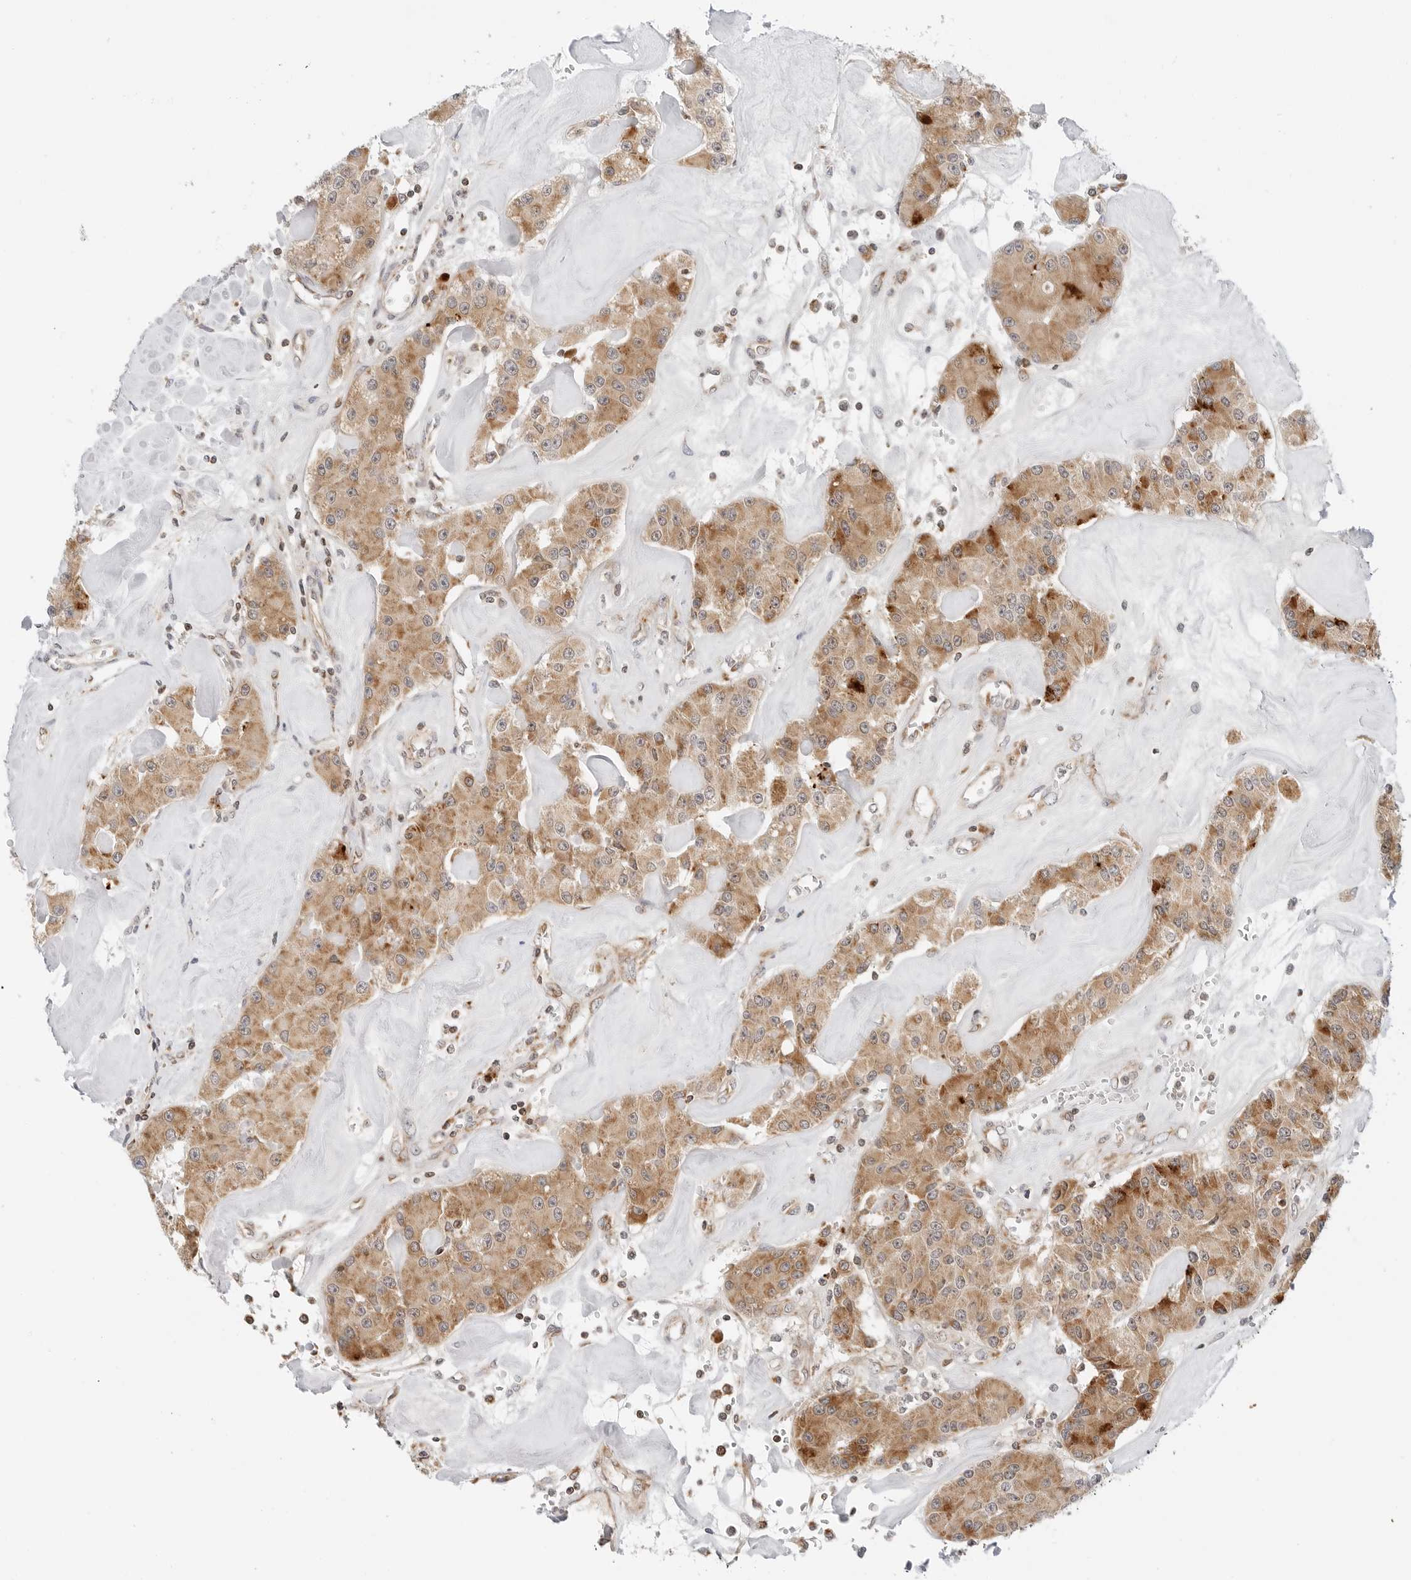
{"staining": {"intensity": "moderate", "quantity": ">75%", "location": "cytoplasmic/membranous"}, "tissue": "carcinoid", "cell_type": "Tumor cells", "image_type": "cancer", "snomed": [{"axis": "morphology", "description": "Carcinoid, malignant, NOS"}, {"axis": "topography", "description": "Pancreas"}], "caption": "Approximately >75% of tumor cells in human carcinoid exhibit moderate cytoplasmic/membranous protein positivity as visualized by brown immunohistochemical staining.", "gene": "DYRK4", "patient": {"sex": "male", "age": 41}}